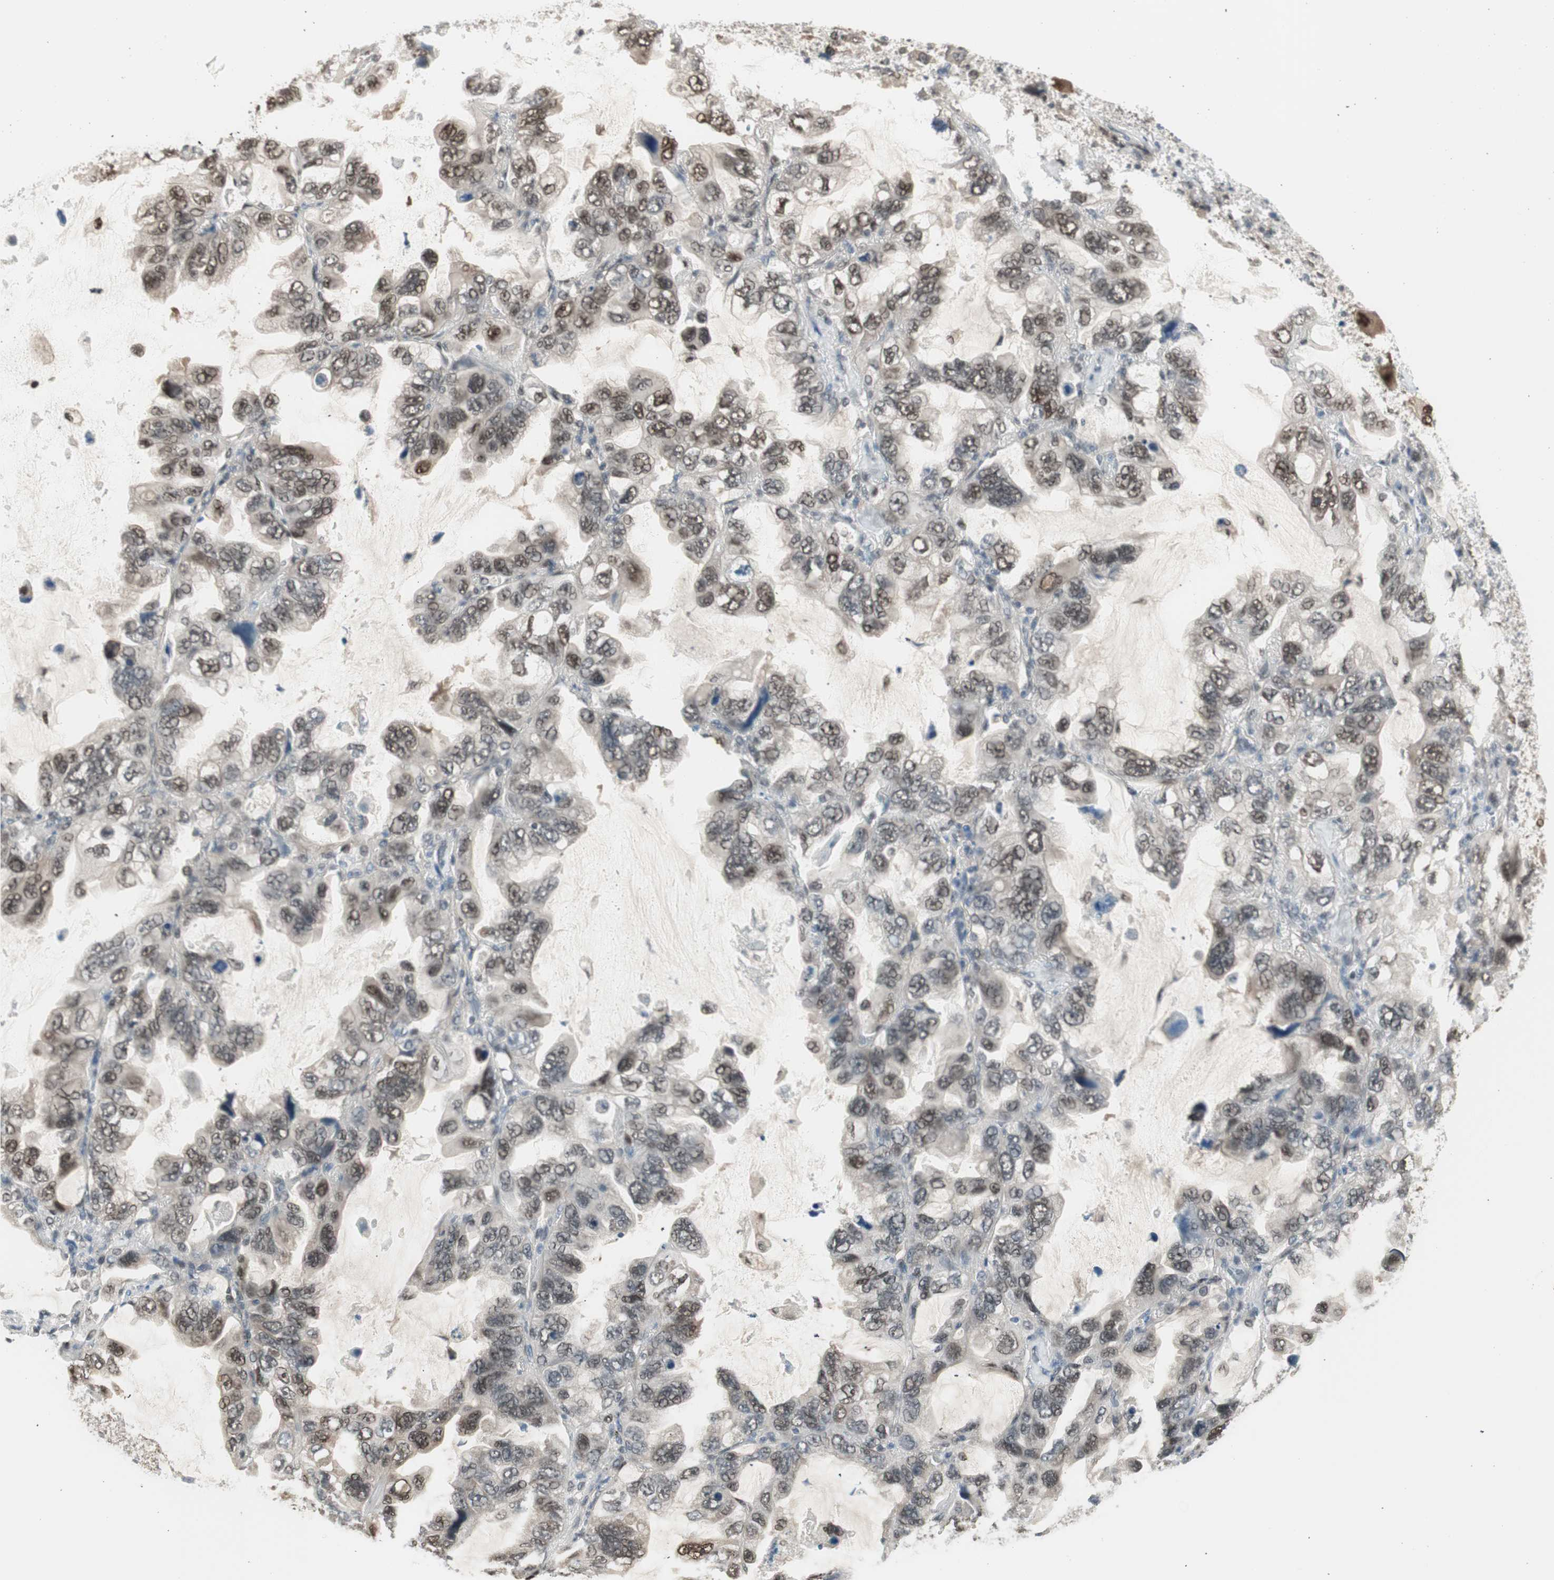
{"staining": {"intensity": "weak", "quantity": ">75%", "location": "nuclear"}, "tissue": "lung cancer", "cell_type": "Tumor cells", "image_type": "cancer", "snomed": [{"axis": "morphology", "description": "Squamous cell carcinoma, NOS"}, {"axis": "topography", "description": "Lung"}], "caption": "Protein expression analysis of lung cancer (squamous cell carcinoma) shows weak nuclear positivity in about >75% of tumor cells.", "gene": "LONP2", "patient": {"sex": "female", "age": 73}}